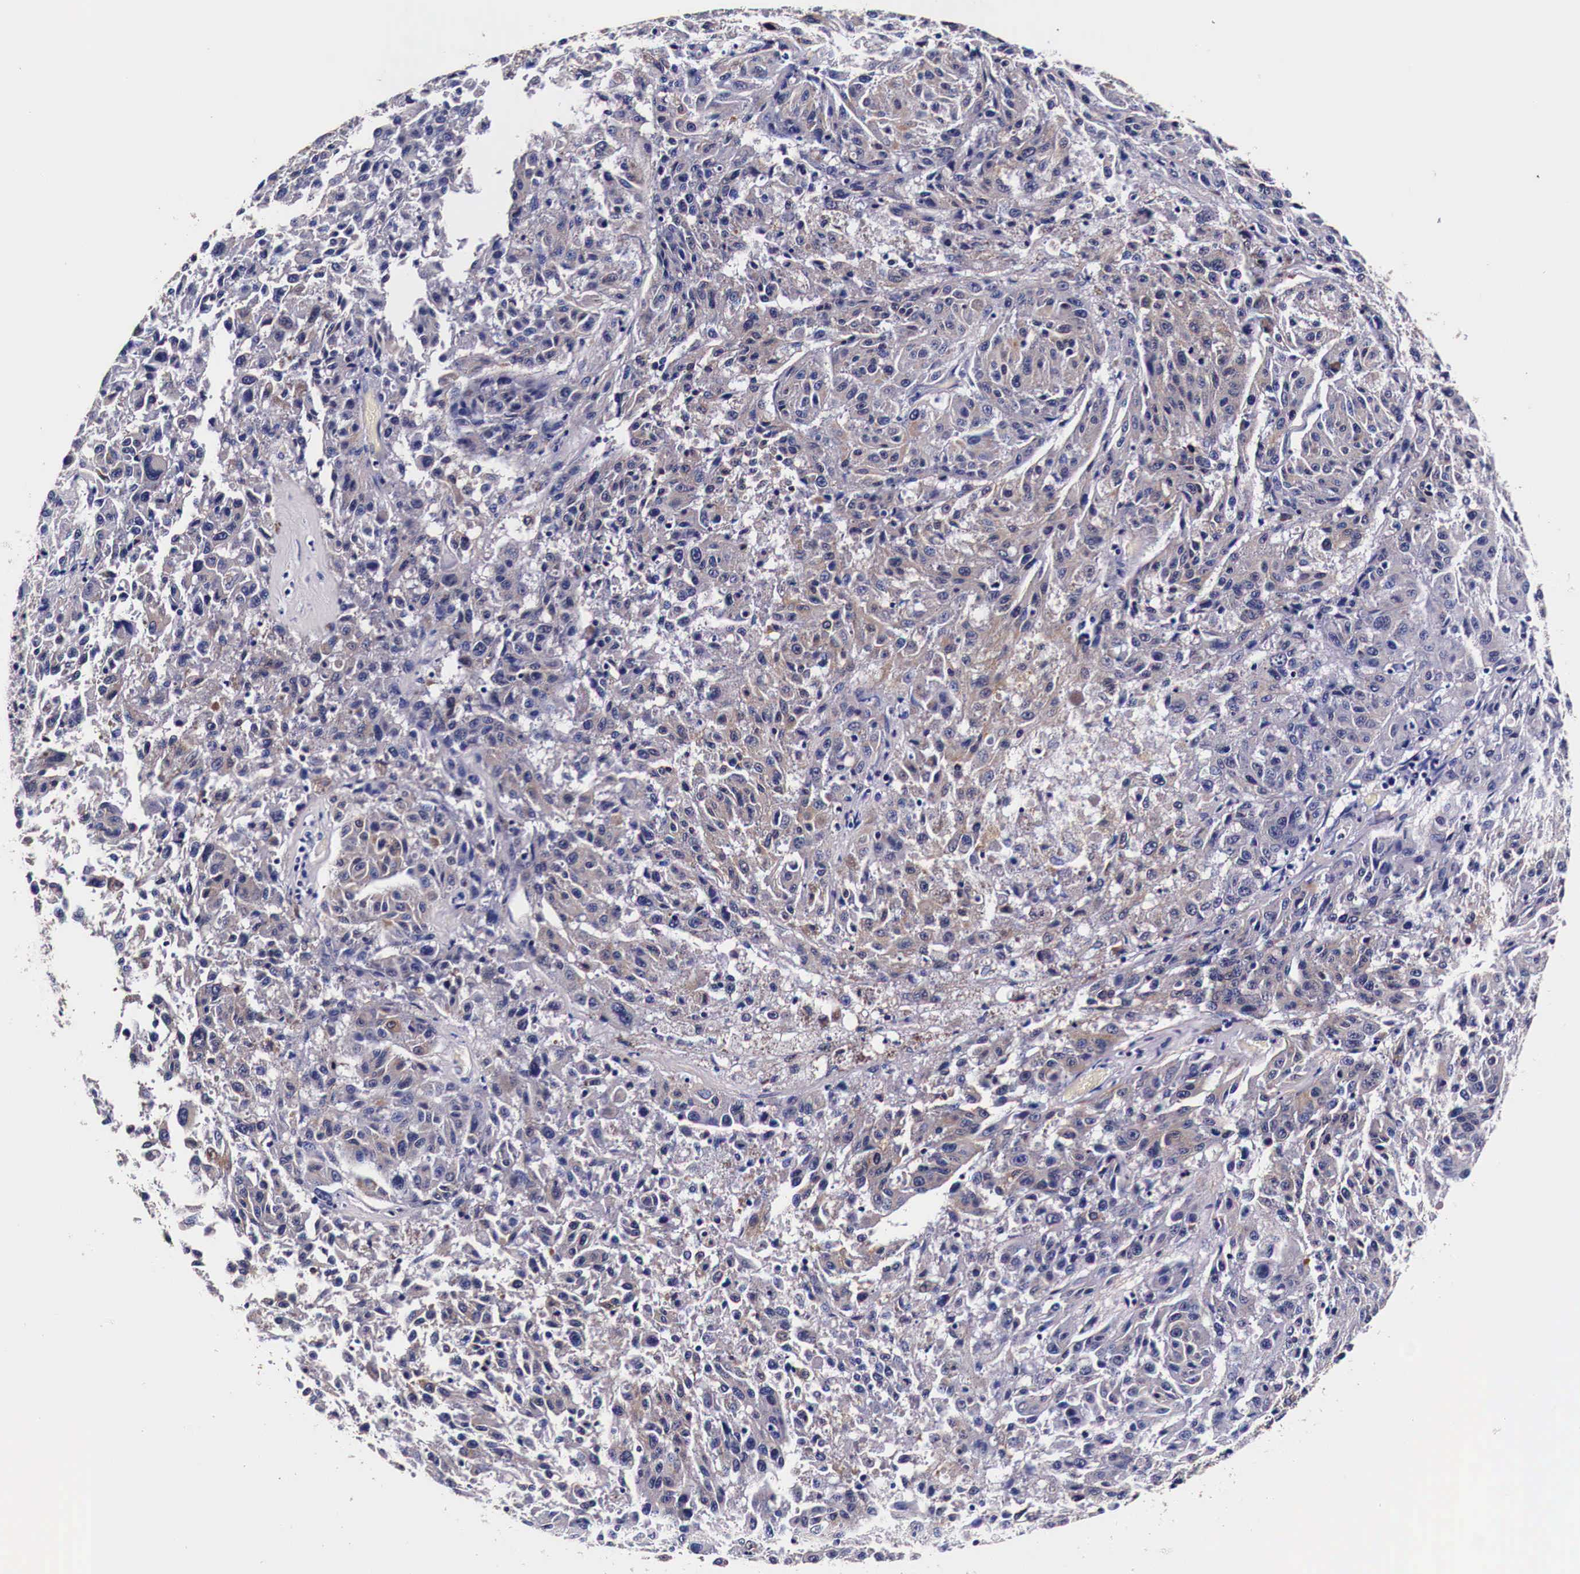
{"staining": {"intensity": "moderate", "quantity": "25%-75%", "location": "cytoplasmic/membranous"}, "tissue": "melanoma", "cell_type": "Tumor cells", "image_type": "cancer", "snomed": [{"axis": "morphology", "description": "Malignant melanoma, NOS"}, {"axis": "topography", "description": "Skin"}], "caption": "Moderate cytoplasmic/membranous protein expression is seen in about 25%-75% of tumor cells in melanoma.", "gene": "HSPB1", "patient": {"sex": "female", "age": 77}}